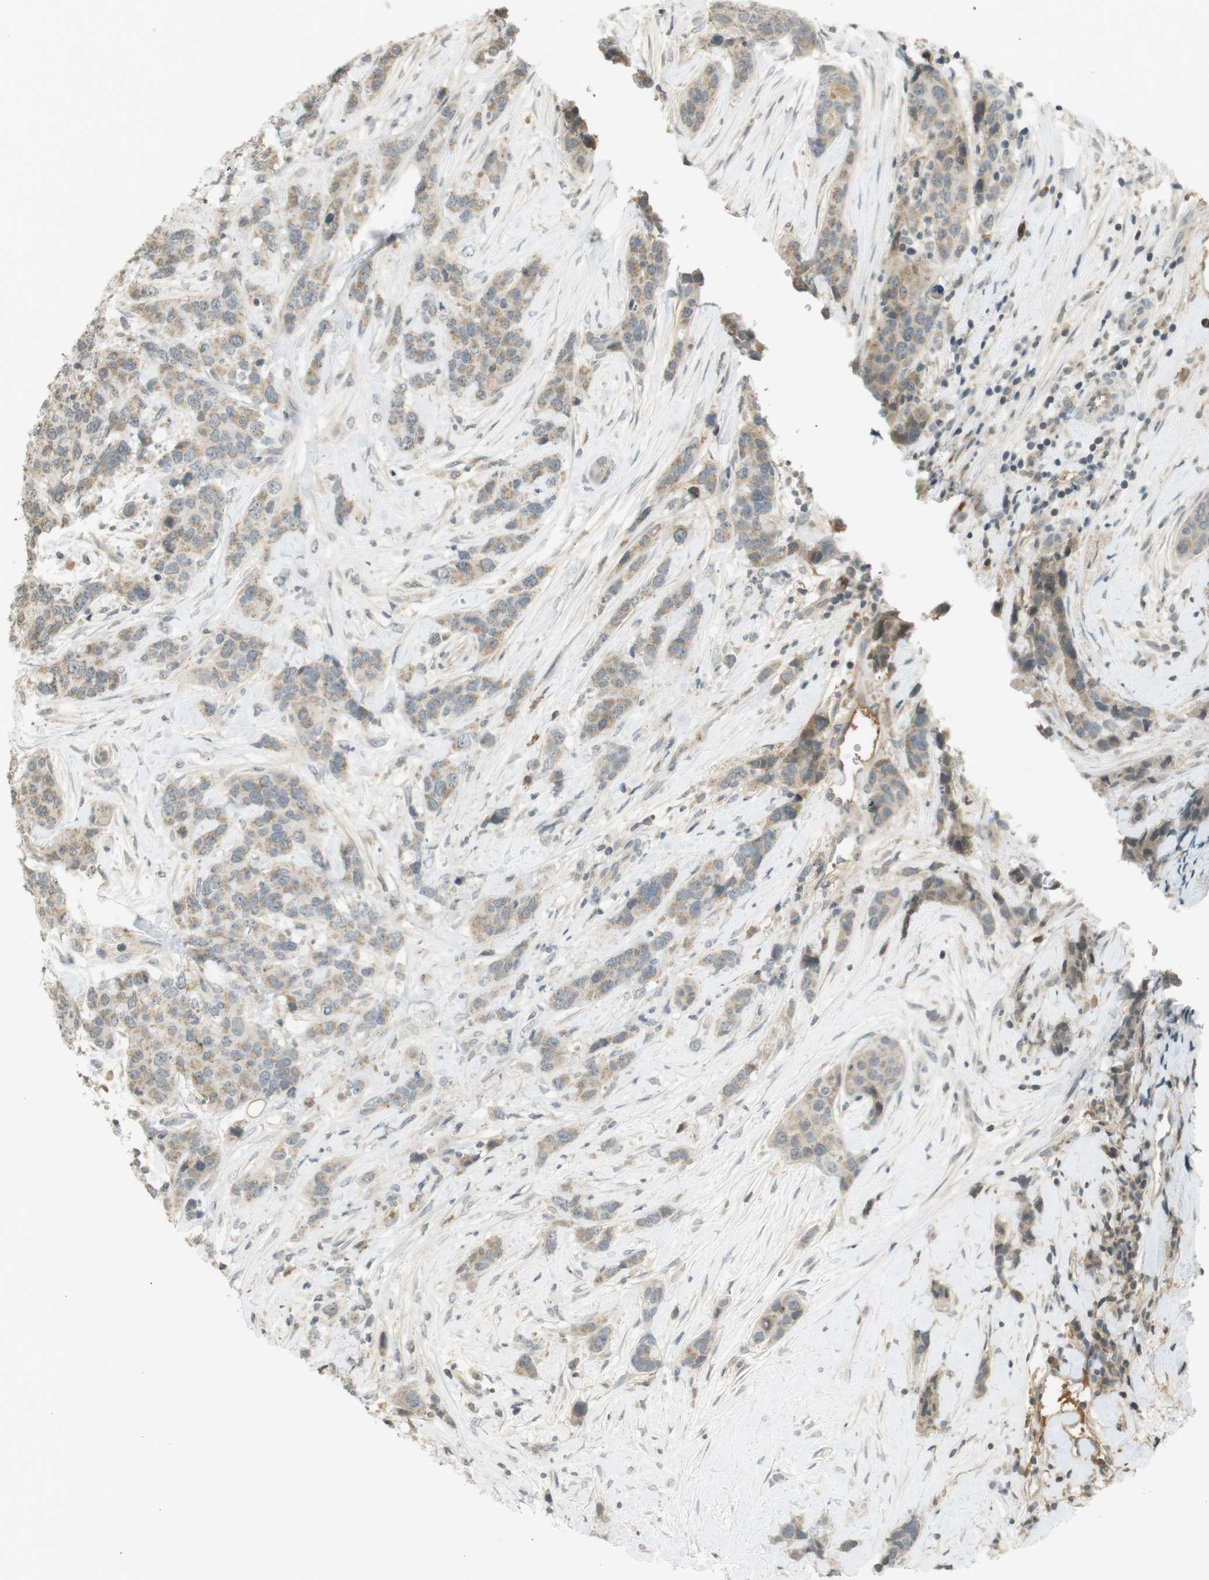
{"staining": {"intensity": "weak", "quantity": ">75%", "location": "cytoplasmic/membranous"}, "tissue": "breast cancer", "cell_type": "Tumor cells", "image_type": "cancer", "snomed": [{"axis": "morphology", "description": "Lobular carcinoma"}, {"axis": "topography", "description": "Breast"}], "caption": "Weak cytoplasmic/membranous positivity for a protein is present in about >75% of tumor cells of breast cancer (lobular carcinoma) using IHC.", "gene": "SRR", "patient": {"sex": "female", "age": 59}}